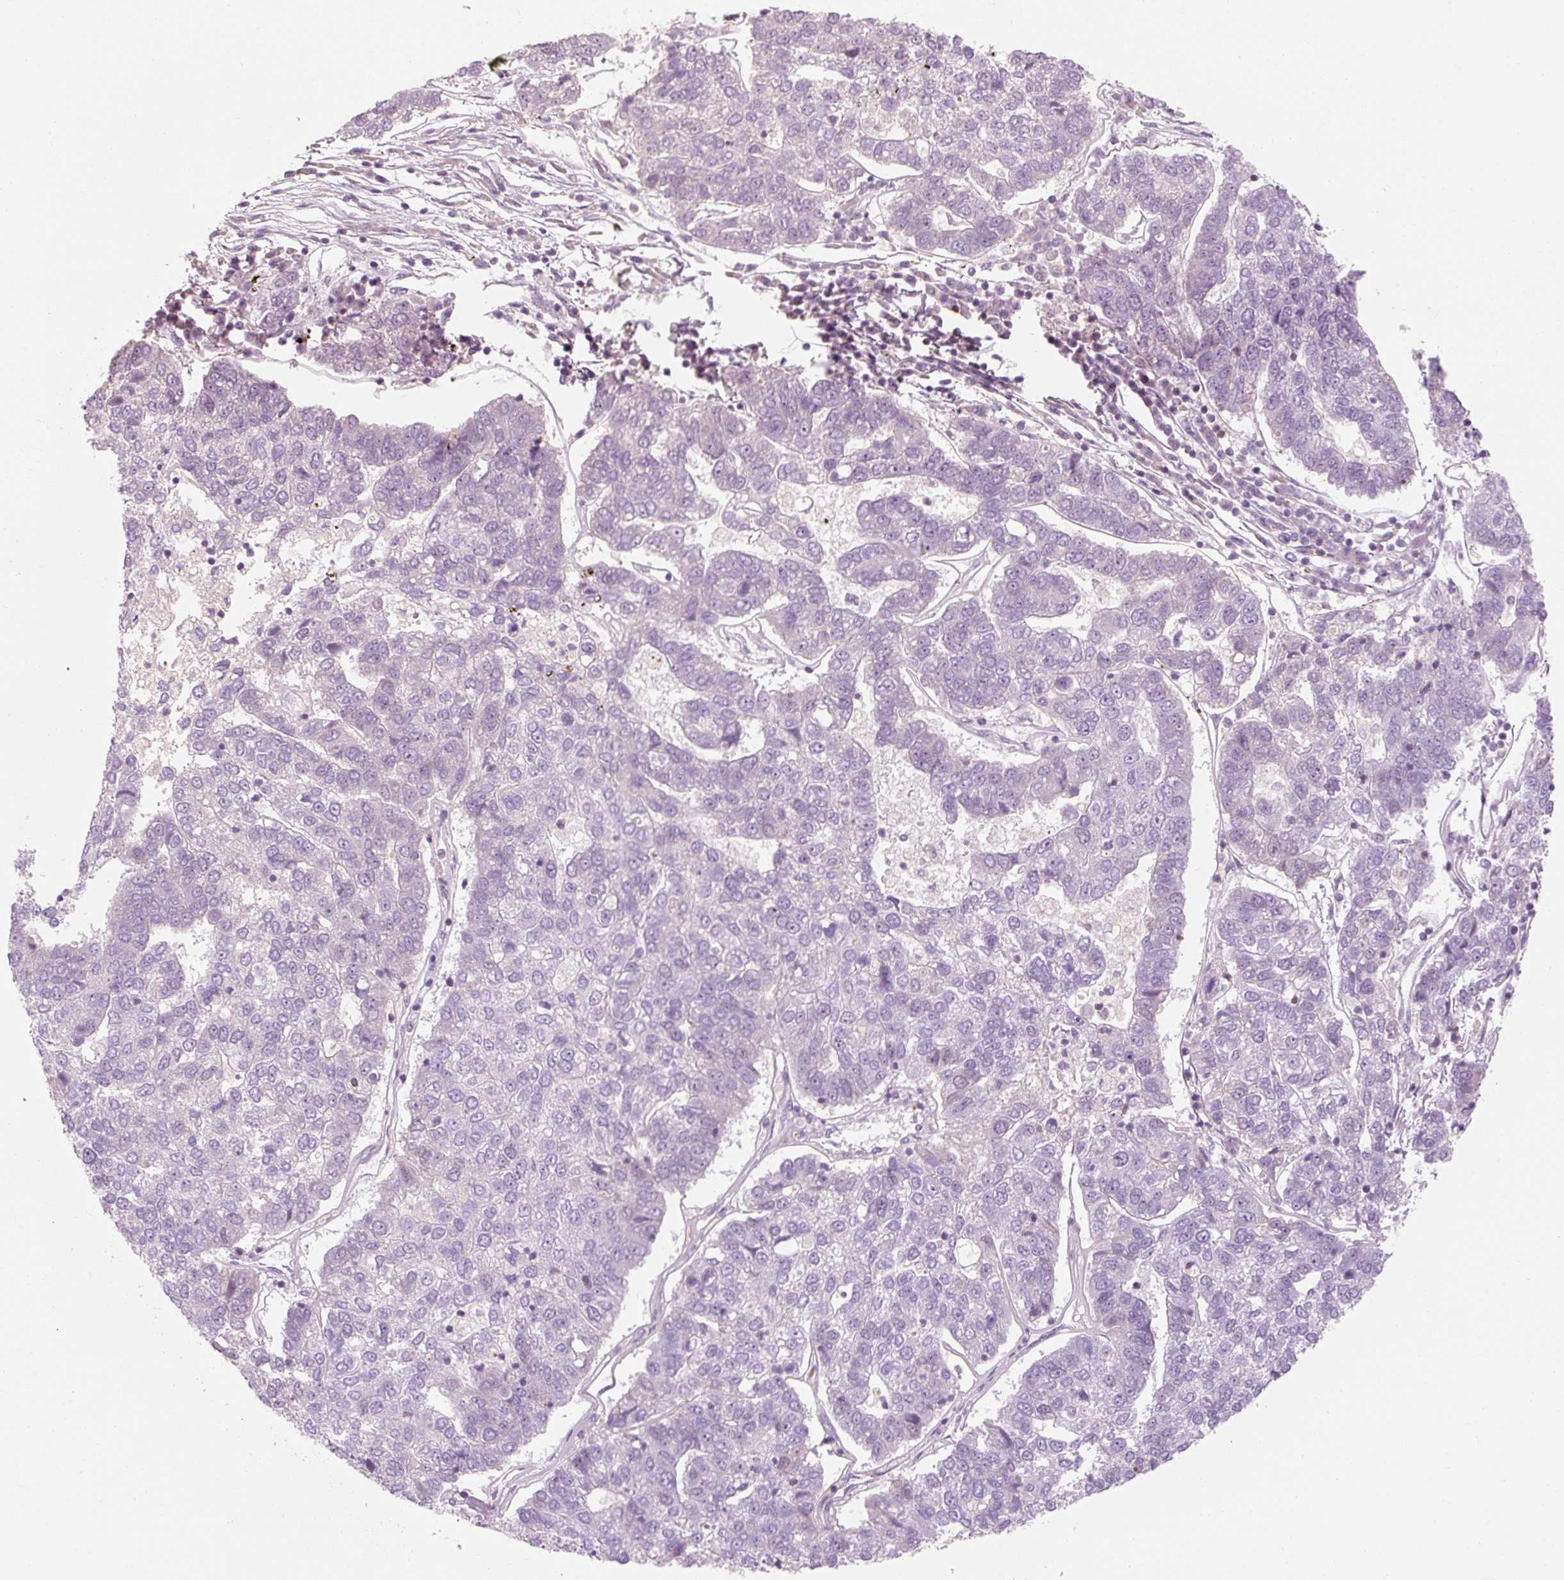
{"staining": {"intensity": "negative", "quantity": "none", "location": "none"}, "tissue": "pancreatic cancer", "cell_type": "Tumor cells", "image_type": "cancer", "snomed": [{"axis": "morphology", "description": "Adenocarcinoma, NOS"}, {"axis": "topography", "description": "Pancreas"}], "caption": "DAB (3,3'-diaminobenzidine) immunohistochemical staining of adenocarcinoma (pancreatic) demonstrates no significant staining in tumor cells.", "gene": "TIGD2", "patient": {"sex": "female", "age": 61}}